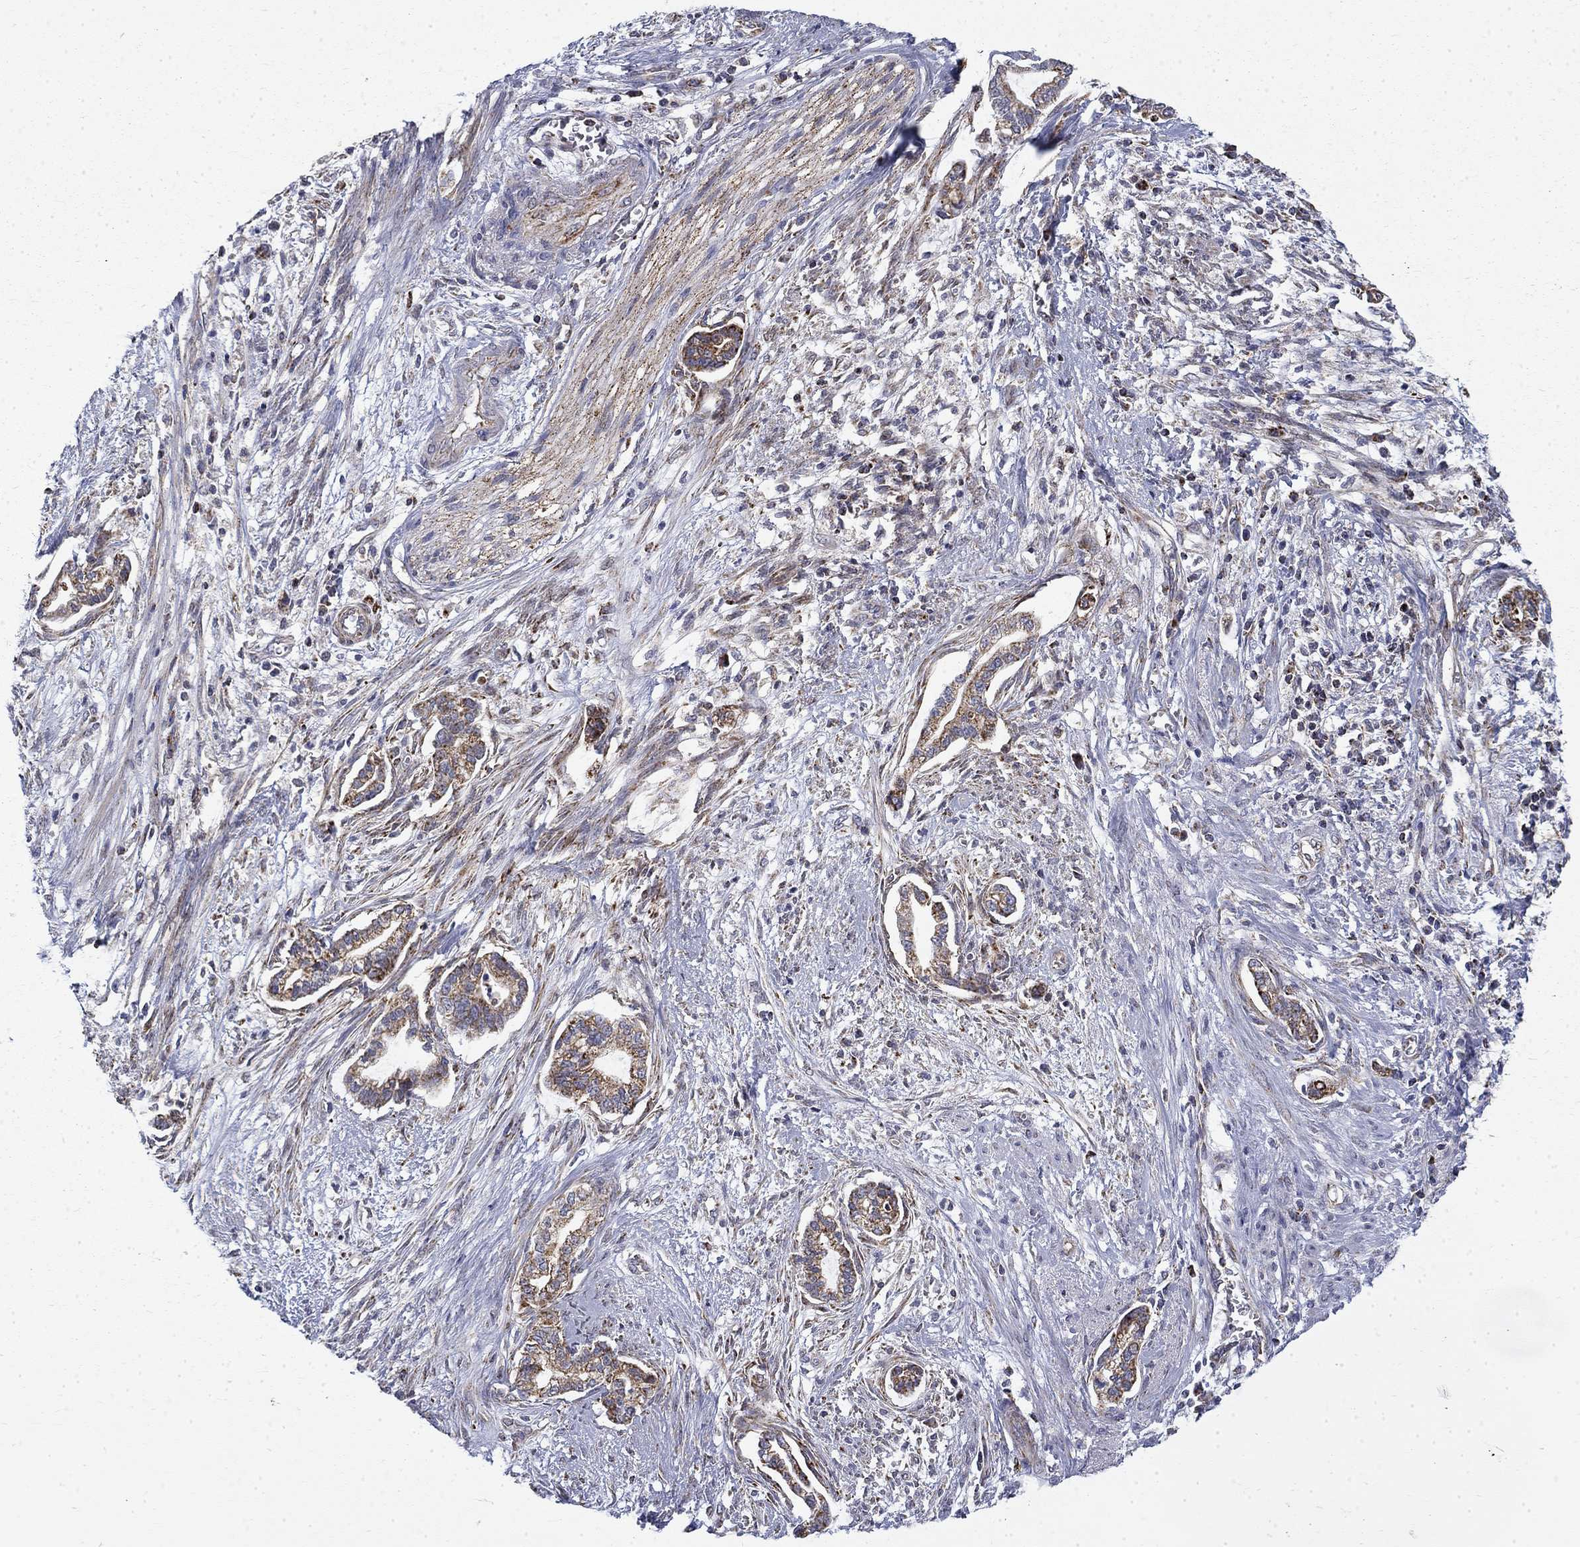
{"staining": {"intensity": "strong", "quantity": "25%-75%", "location": "cytoplasmic/membranous"}, "tissue": "cervical cancer", "cell_type": "Tumor cells", "image_type": "cancer", "snomed": [{"axis": "morphology", "description": "Adenocarcinoma, NOS"}, {"axis": "topography", "description": "Cervix"}], "caption": "The photomicrograph demonstrates a brown stain indicating the presence of a protein in the cytoplasmic/membranous of tumor cells in adenocarcinoma (cervical).", "gene": "PCBP3", "patient": {"sex": "female", "age": 62}}